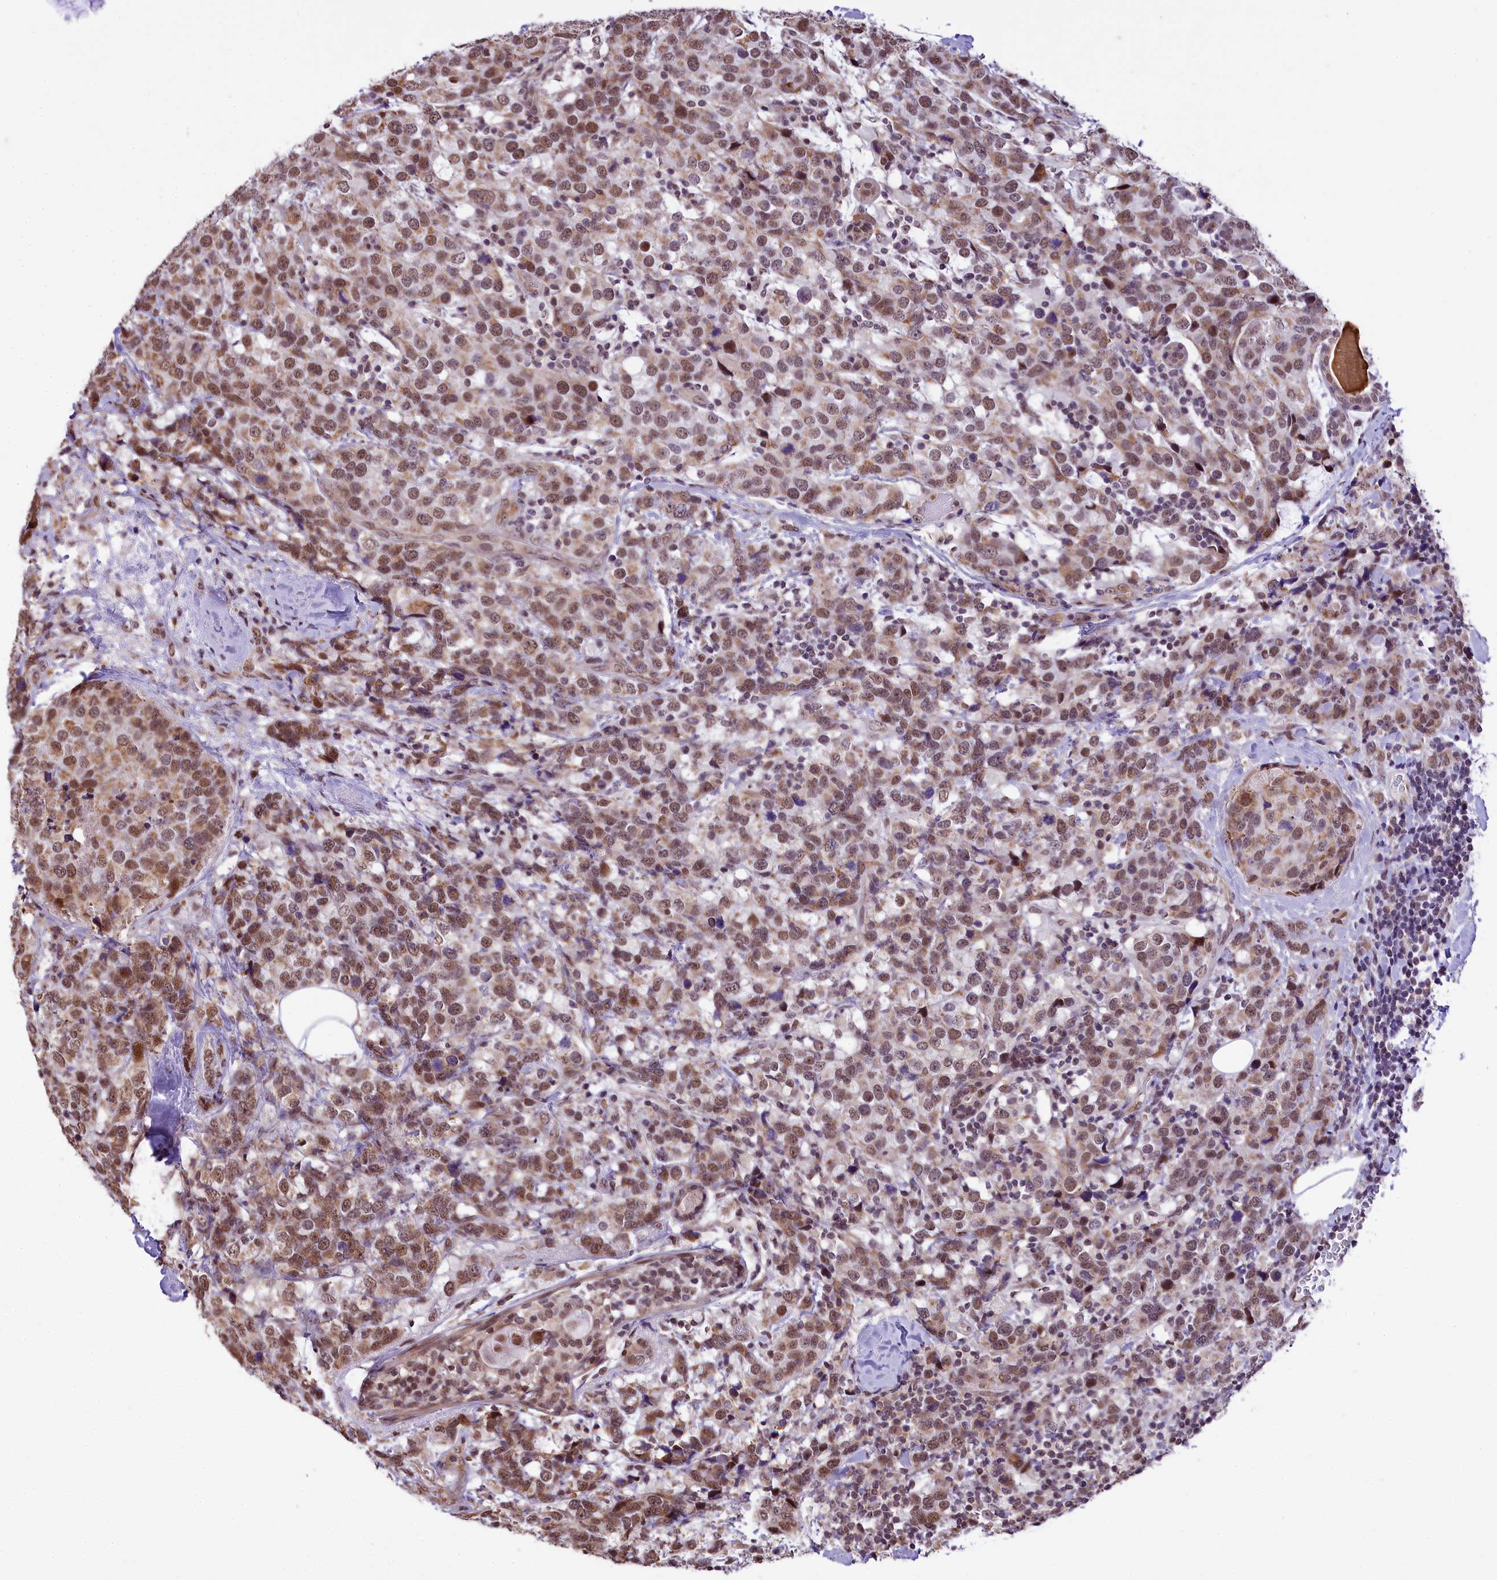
{"staining": {"intensity": "moderate", "quantity": ">75%", "location": "cytoplasmic/membranous,nuclear"}, "tissue": "breast cancer", "cell_type": "Tumor cells", "image_type": "cancer", "snomed": [{"axis": "morphology", "description": "Lobular carcinoma"}, {"axis": "topography", "description": "Breast"}], "caption": "Protein expression analysis of human breast cancer reveals moderate cytoplasmic/membranous and nuclear staining in about >75% of tumor cells.", "gene": "MRPL54", "patient": {"sex": "female", "age": 59}}